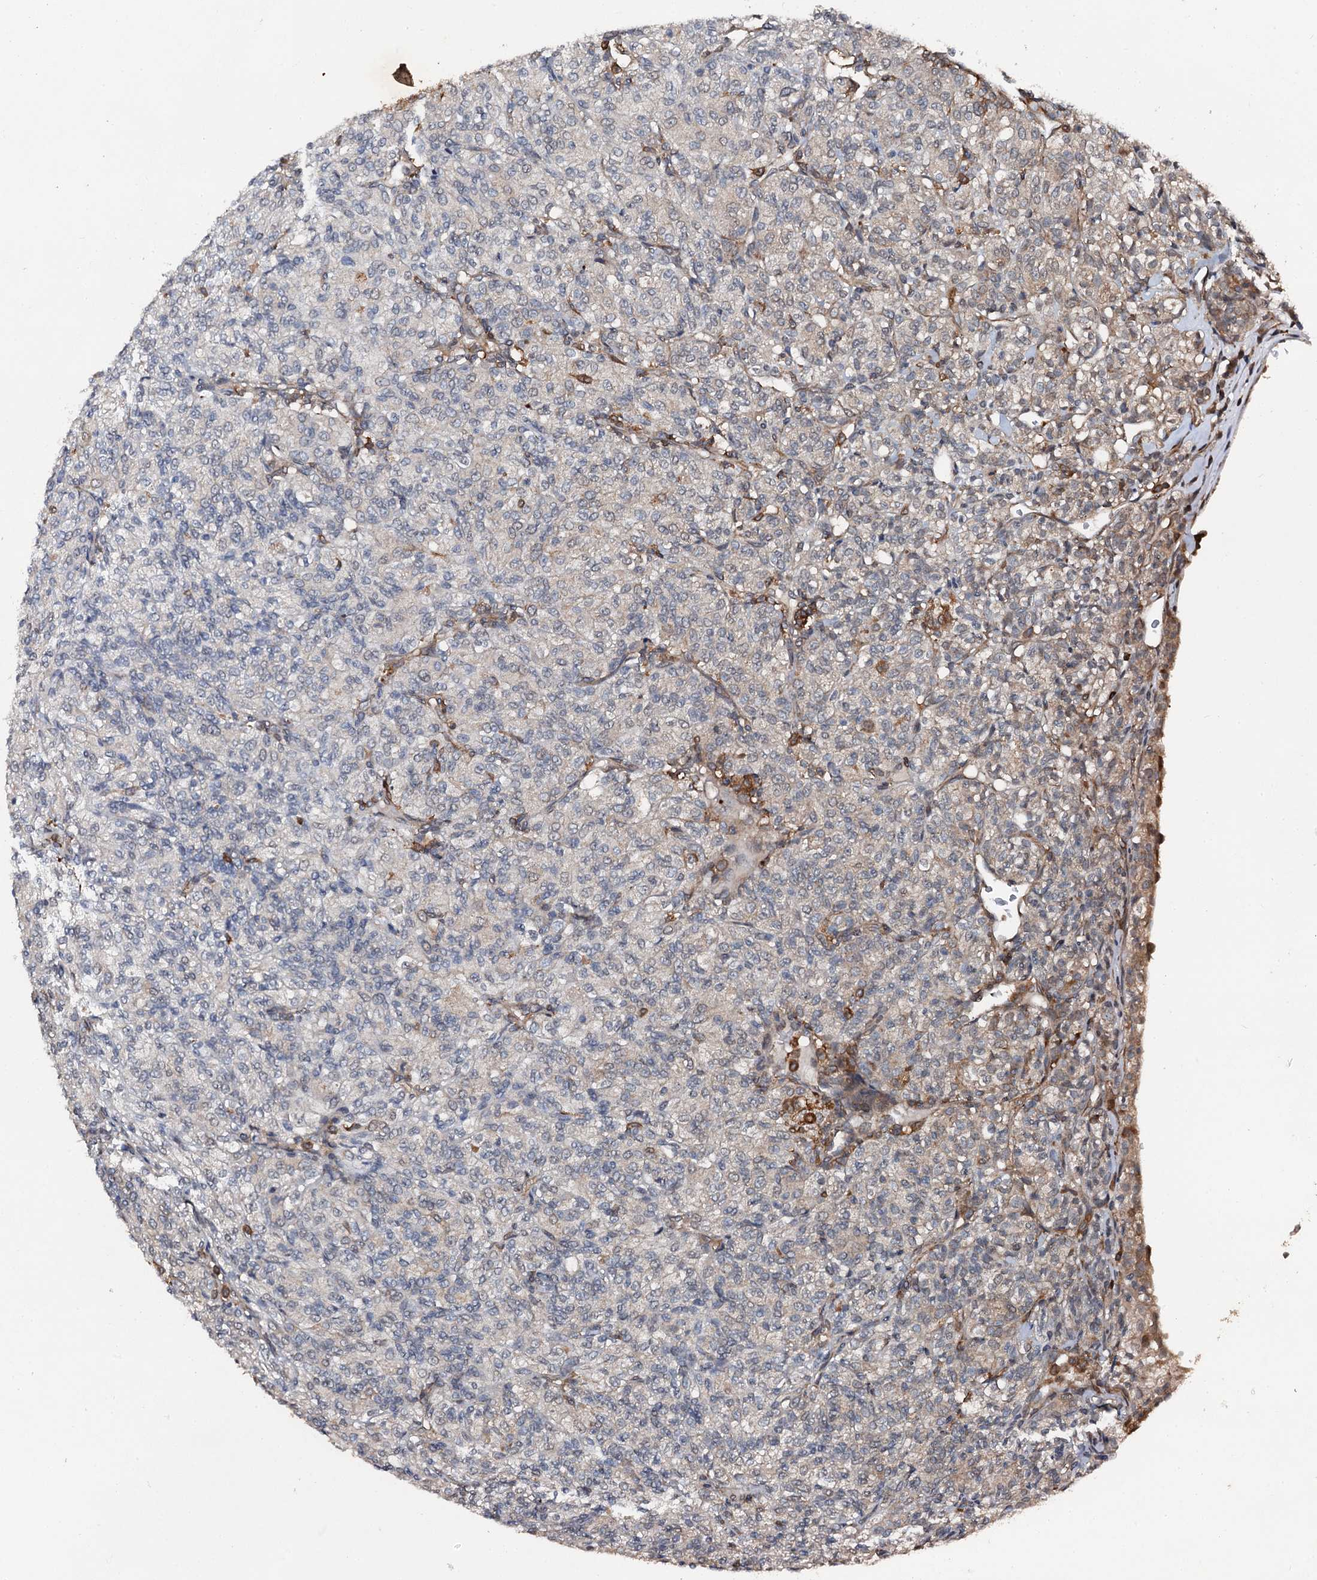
{"staining": {"intensity": "weak", "quantity": "<25%", "location": "cytoplasmic/membranous"}, "tissue": "renal cancer", "cell_type": "Tumor cells", "image_type": "cancer", "snomed": [{"axis": "morphology", "description": "Adenocarcinoma, NOS"}, {"axis": "topography", "description": "Kidney"}], "caption": "An IHC image of renal cancer is shown. There is no staining in tumor cells of renal cancer.", "gene": "EDC4", "patient": {"sex": "male", "age": 77}}